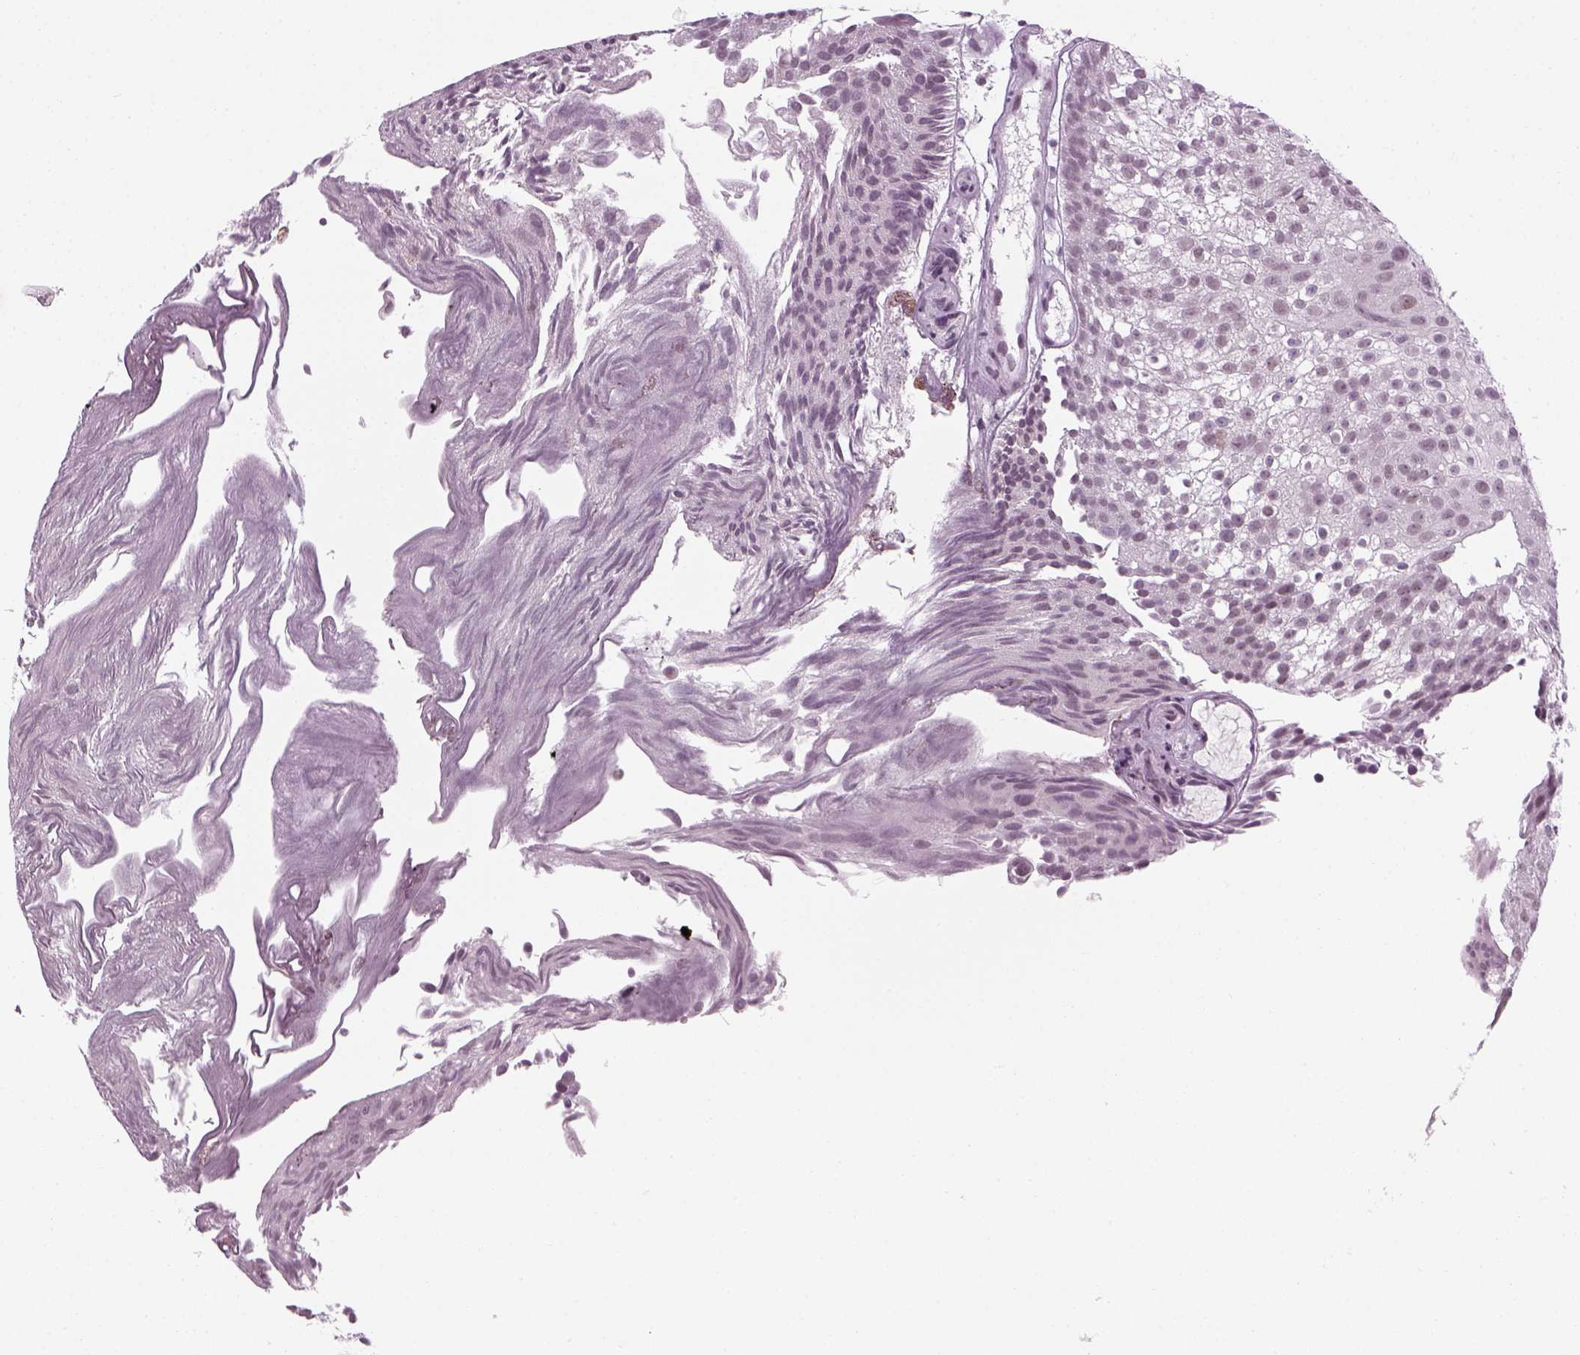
{"staining": {"intensity": "negative", "quantity": "none", "location": "none"}, "tissue": "urothelial cancer", "cell_type": "Tumor cells", "image_type": "cancer", "snomed": [{"axis": "morphology", "description": "Urothelial carcinoma, Low grade"}, {"axis": "topography", "description": "Urinary bladder"}], "caption": "Protein analysis of urothelial cancer shows no significant staining in tumor cells.", "gene": "KCNG2", "patient": {"sex": "male", "age": 70}}